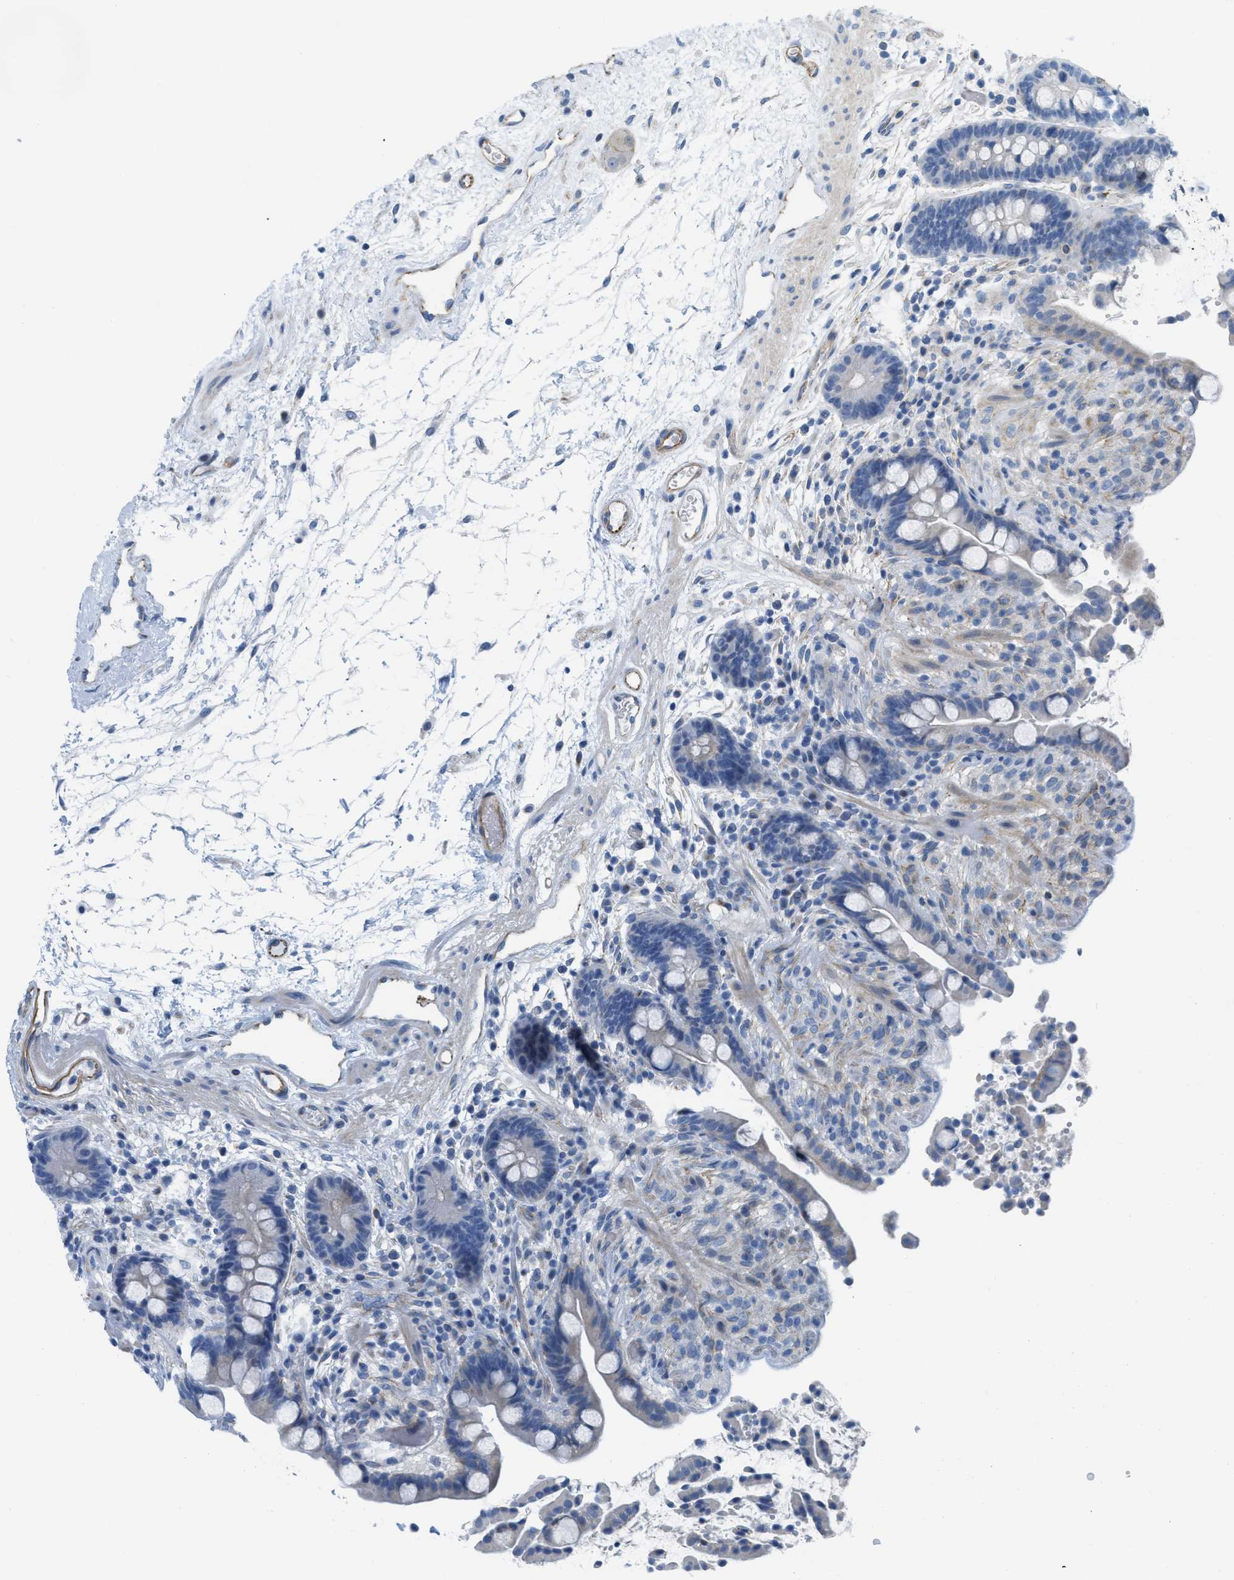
{"staining": {"intensity": "moderate", "quantity": ">75%", "location": "cytoplasmic/membranous"}, "tissue": "colon", "cell_type": "Endothelial cells", "image_type": "normal", "snomed": [{"axis": "morphology", "description": "Normal tissue, NOS"}, {"axis": "topography", "description": "Colon"}], "caption": "About >75% of endothelial cells in normal colon show moderate cytoplasmic/membranous protein expression as visualized by brown immunohistochemical staining.", "gene": "SLC12A1", "patient": {"sex": "male", "age": 73}}